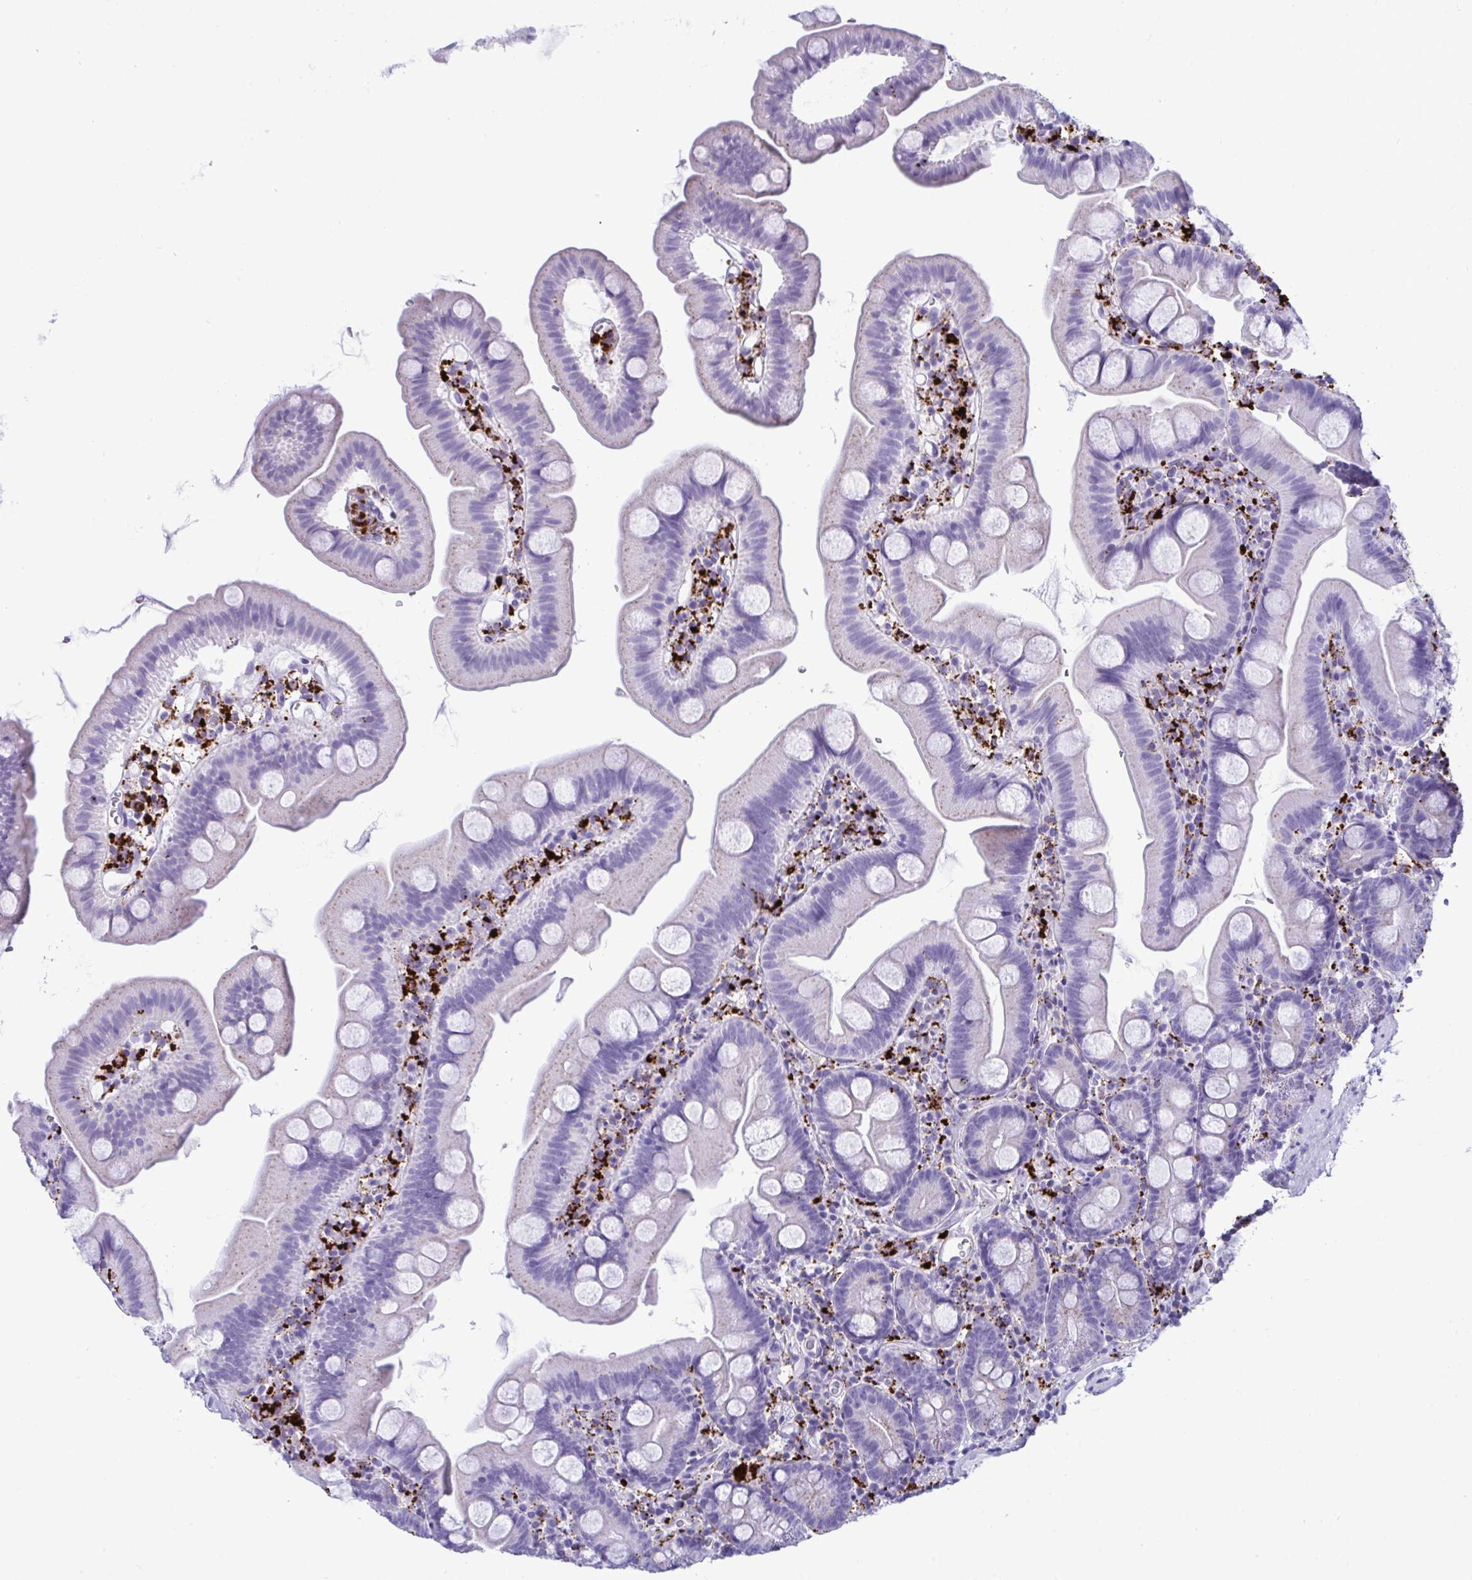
{"staining": {"intensity": "negative", "quantity": "none", "location": "none"}, "tissue": "small intestine", "cell_type": "Glandular cells", "image_type": "normal", "snomed": [{"axis": "morphology", "description": "Normal tissue, NOS"}, {"axis": "topography", "description": "Small intestine"}], "caption": "Immunohistochemistry histopathology image of benign small intestine: human small intestine stained with DAB (3,3'-diaminobenzidine) reveals no significant protein expression in glandular cells.", "gene": "CPVL", "patient": {"sex": "female", "age": 68}}